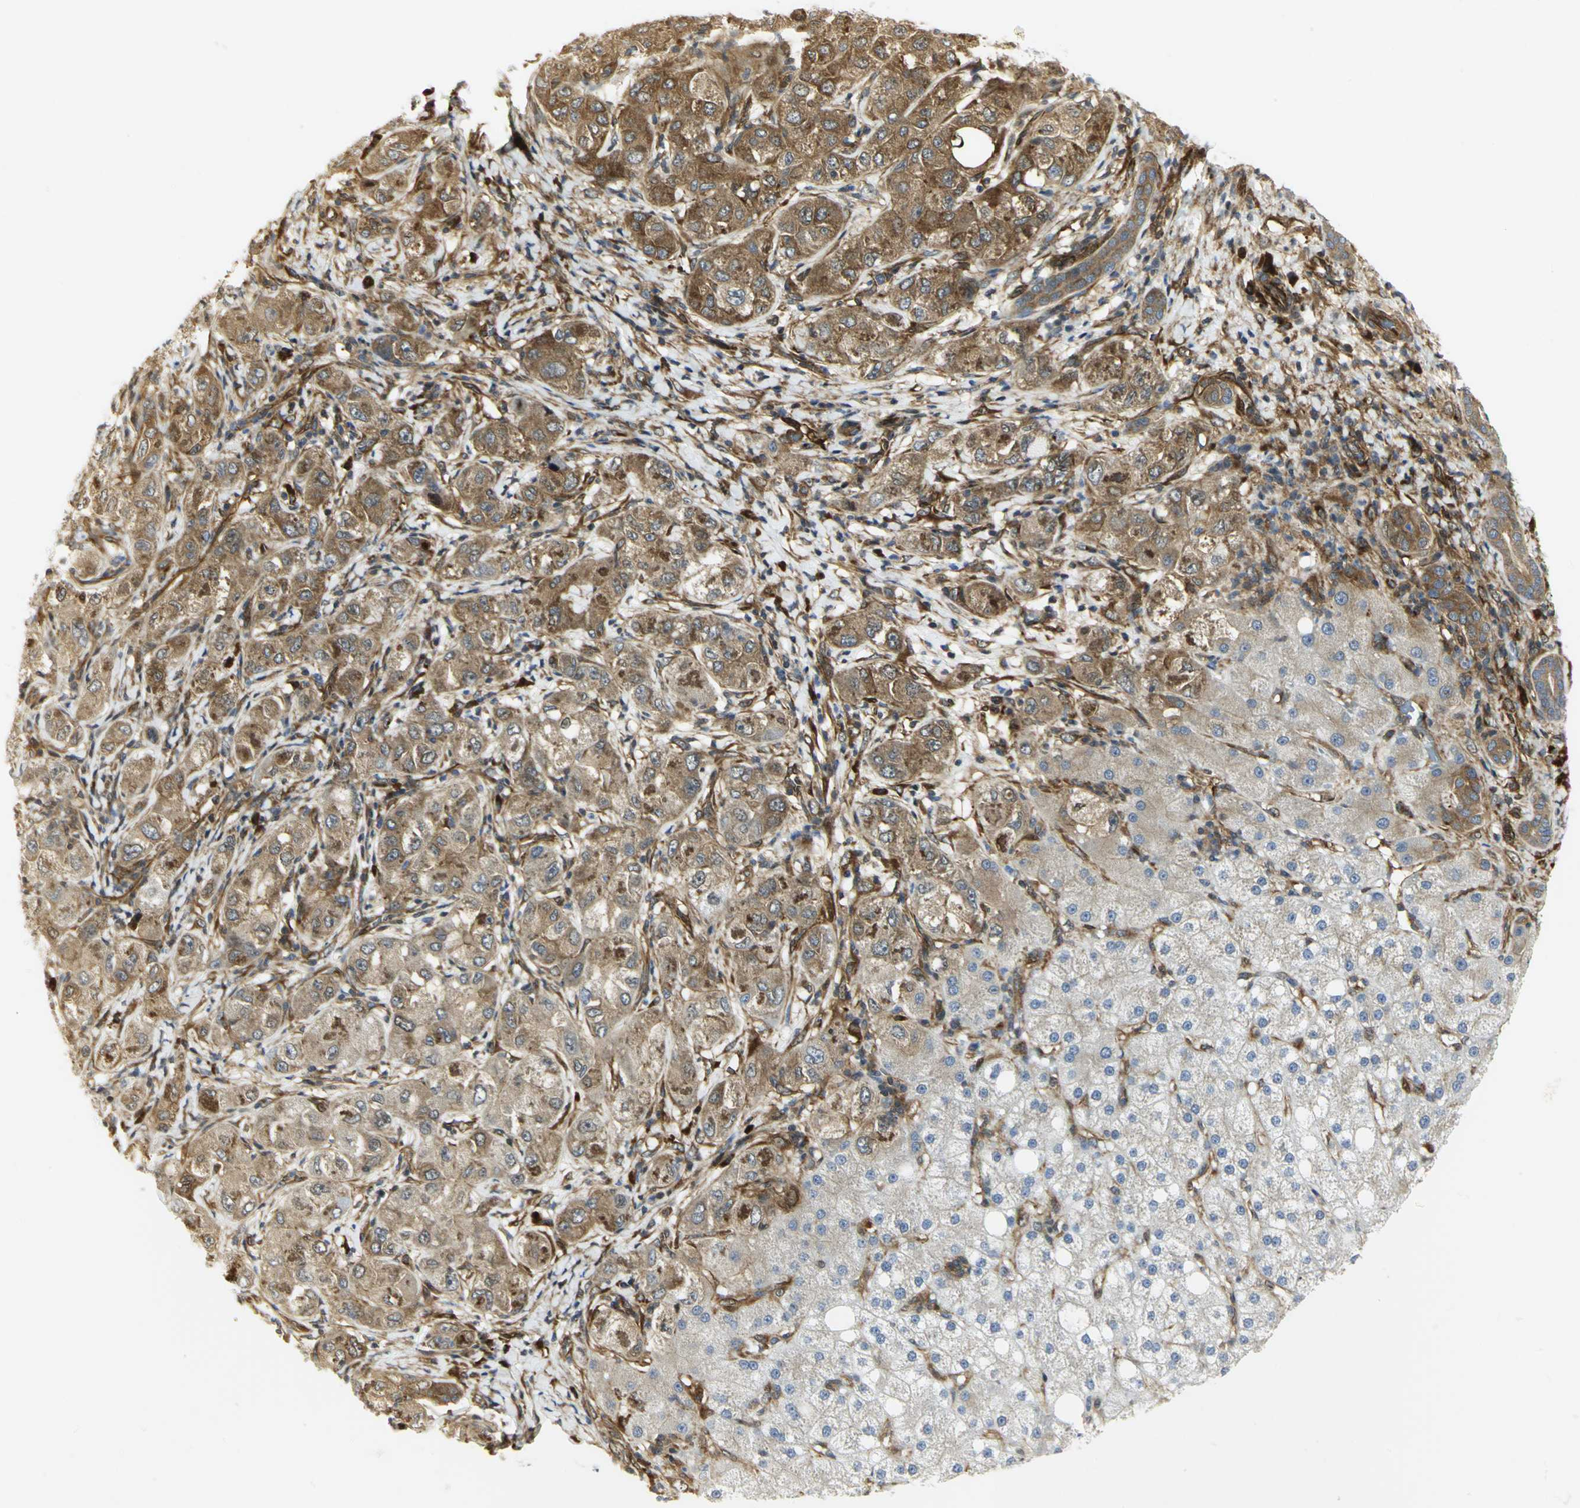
{"staining": {"intensity": "moderate", "quantity": "25%-75%", "location": "cytoplasmic/membranous"}, "tissue": "liver cancer", "cell_type": "Tumor cells", "image_type": "cancer", "snomed": [{"axis": "morphology", "description": "Carcinoma, Hepatocellular, NOS"}, {"axis": "topography", "description": "Liver"}], "caption": "The immunohistochemical stain highlights moderate cytoplasmic/membranous expression in tumor cells of liver cancer (hepatocellular carcinoma) tissue.", "gene": "EEA1", "patient": {"sex": "male", "age": 80}}